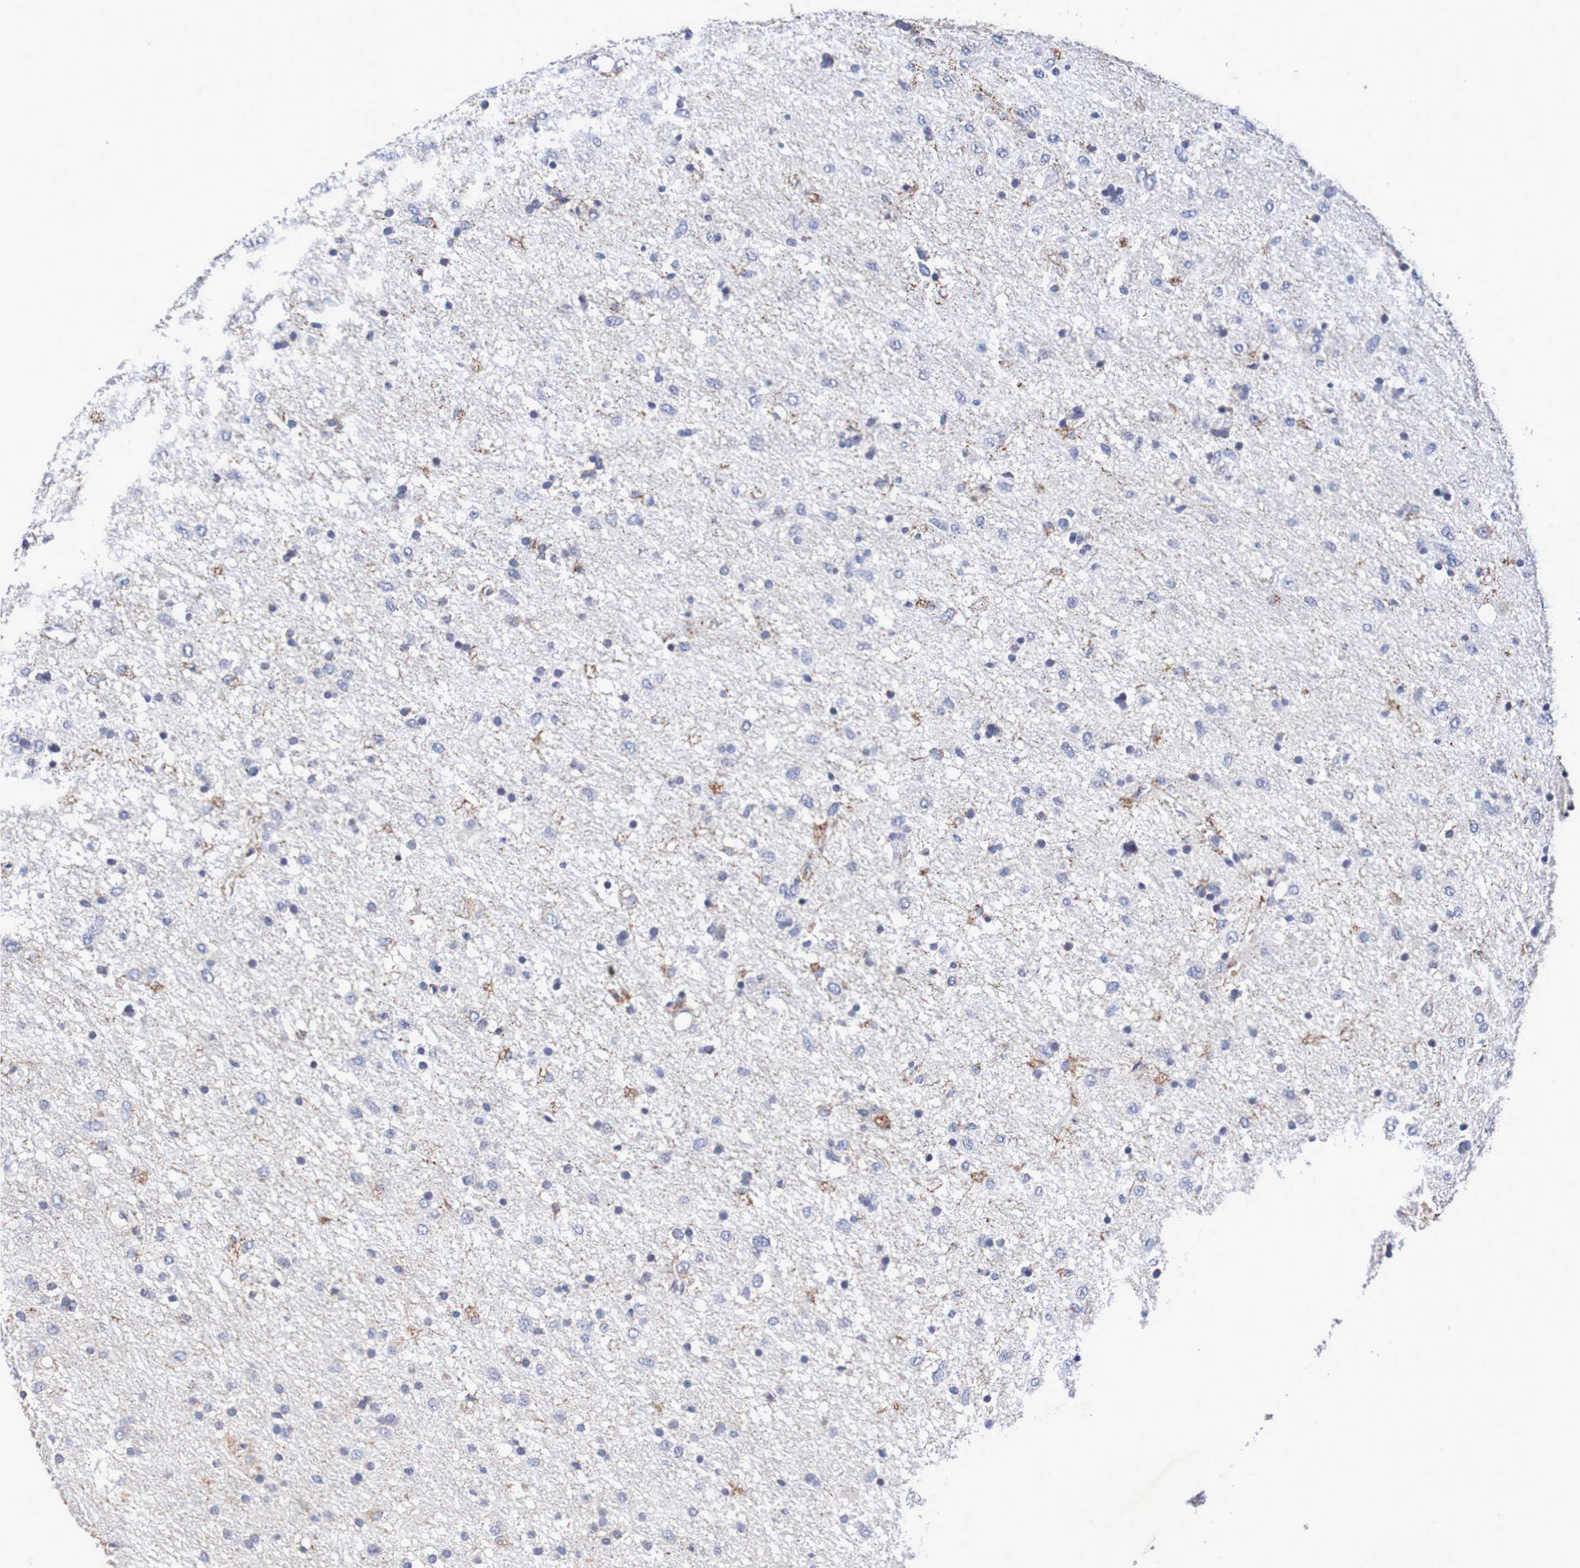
{"staining": {"intensity": "negative", "quantity": "none", "location": "none"}, "tissue": "glioma", "cell_type": "Tumor cells", "image_type": "cancer", "snomed": [{"axis": "morphology", "description": "Glioma, malignant, Low grade"}, {"axis": "topography", "description": "Brain"}], "caption": "A high-resolution image shows immunohistochemistry (IHC) staining of malignant low-grade glioma, which shows no significant positivity in tumor cells. (DAB (3,3'-diaminobenzidine) IHC, high magnification).", "gene": "WNT4", "patient": {"sex": "male", "age": 77}}